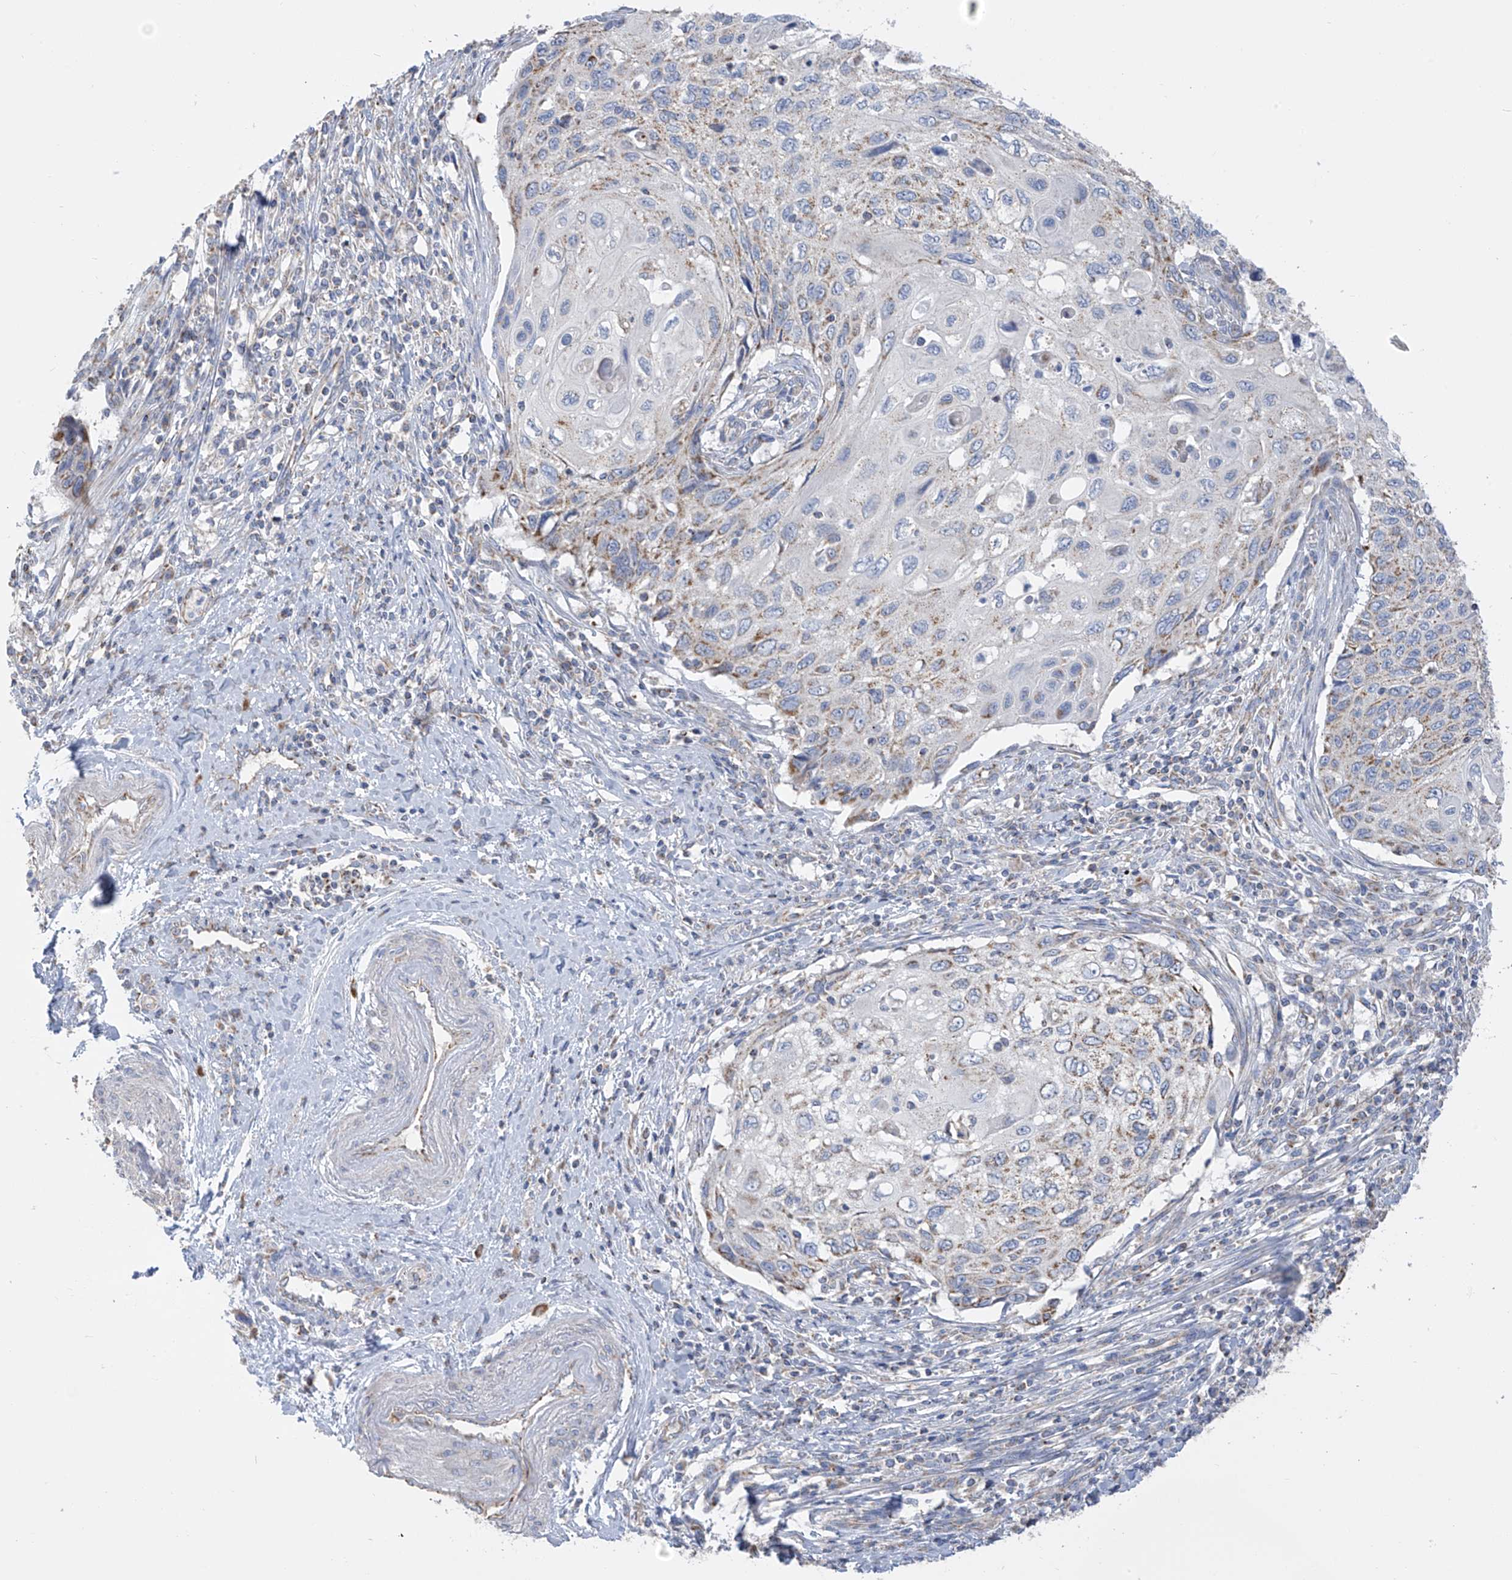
{"staining": {"intensity": "moderate", "quantity": "<25%", "location": "cytoplasmic/membranous"}, "tissue": "cervical cancer", "cell_type": "Tumor cells", "image_type": "cancer", "snomed": [{"axis": "morphology", "description": "Squamous cell carcinoma, NOS"}, {"axis": "topography", "description": "Cervix"}], "caption": "The immunohistochemical stain labels moderate cytoplasmic/membranous staining in tumor cells of cervical cancer (squamous cell carcinoma) tissue.", "gene": "PNPT1", "patient": {"sex": "female", "age": 70}}